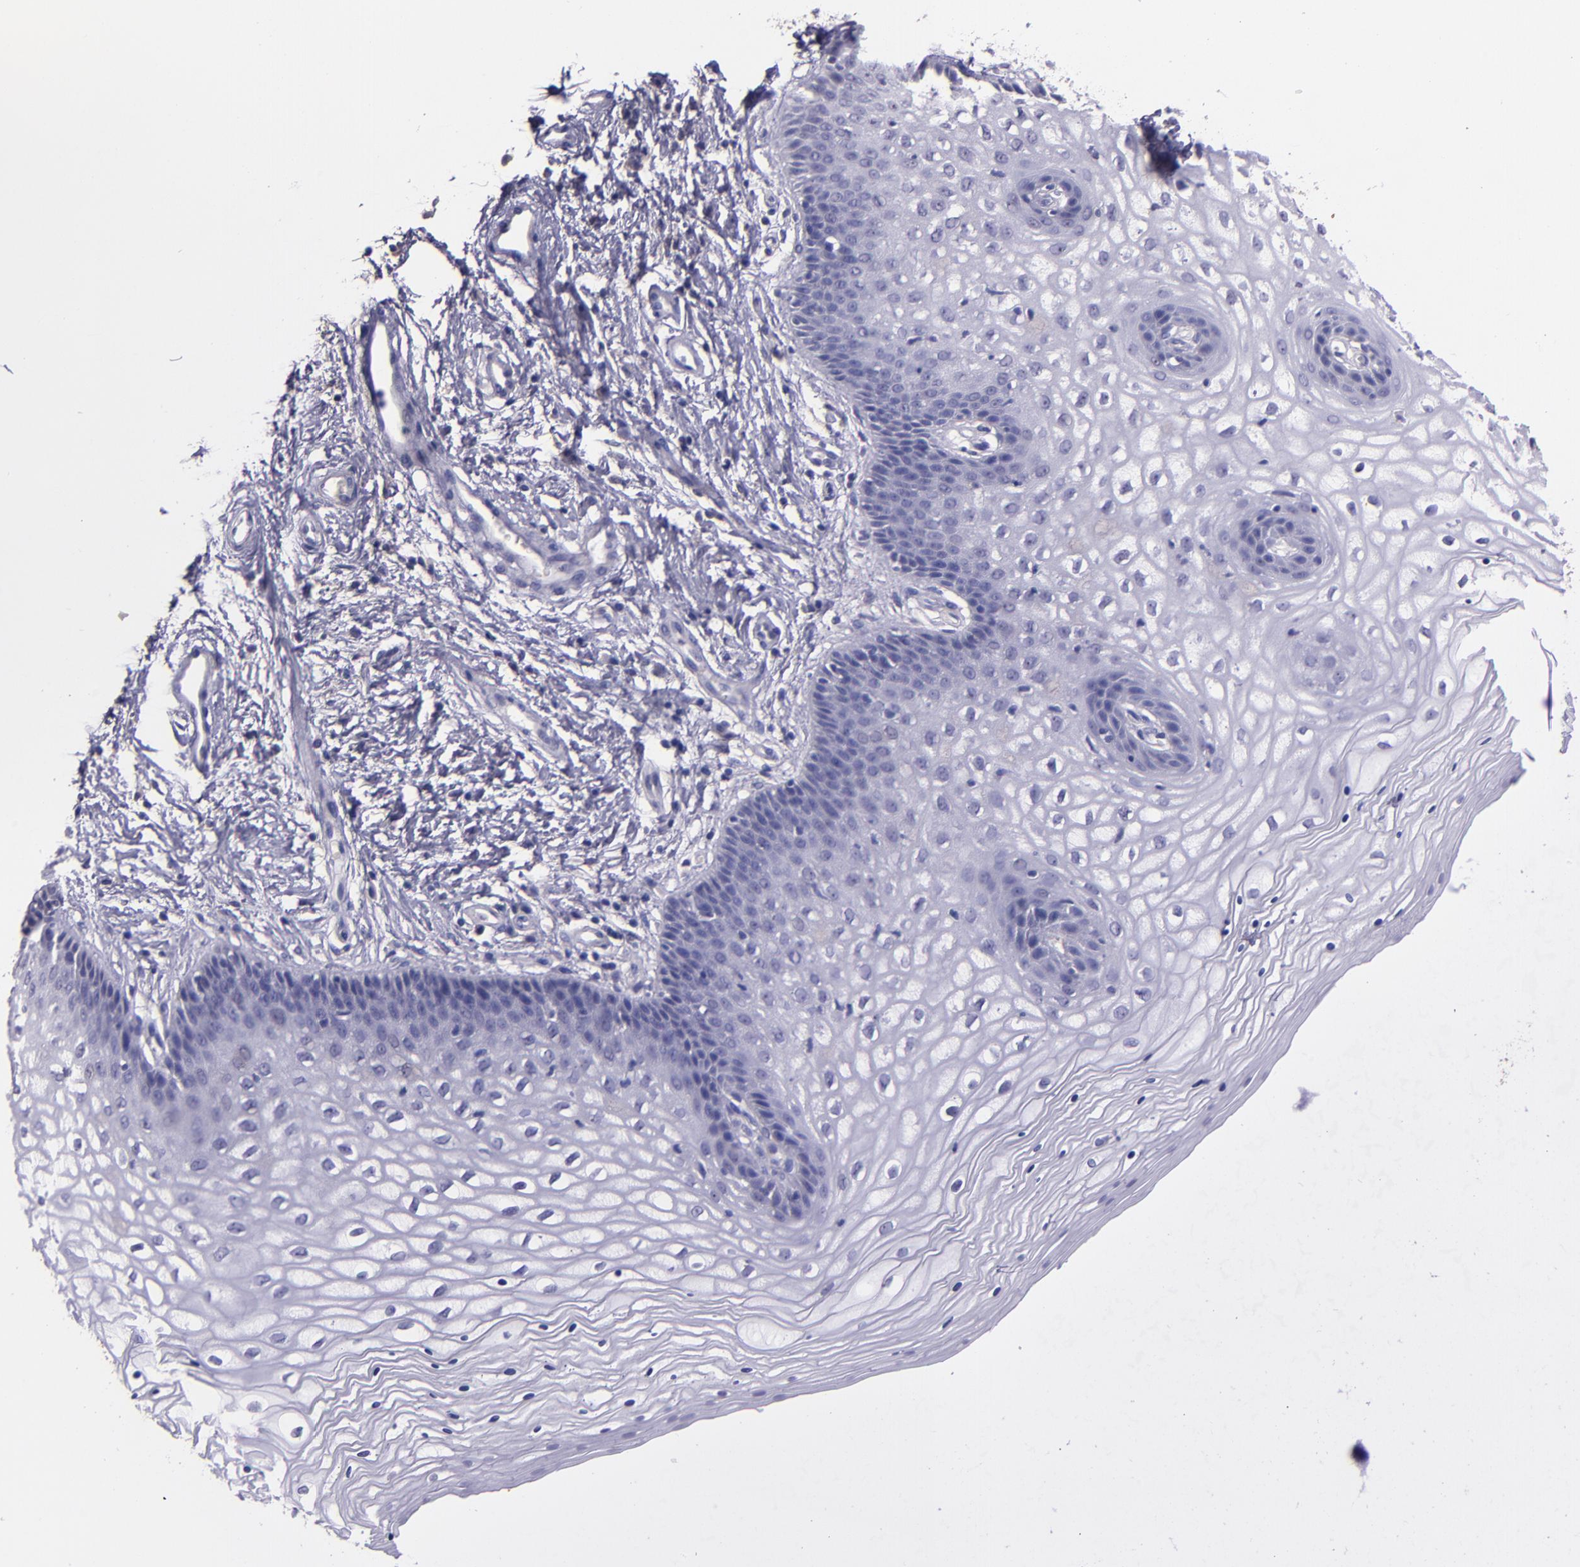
{"staining": {"intensity": "weak", "quantity": "<25%", "location": "cytoplasmic/membranous"}, "tissue": "vagina", "cell_type": "Squamous epithelial cells", "image_type": "normal", "snomed": [{"axis": "morphology", "description": "Normal tissue, NOS"}, {"axis": "topography", "description": "Vagina"}], "caption": "IHC micrograph of benign vagina stained for a protein (brown), which reveals no staining in squamous epithelial cells.", "gene": "PAPPA", "patient": {"sex": "female", "age": 34}}